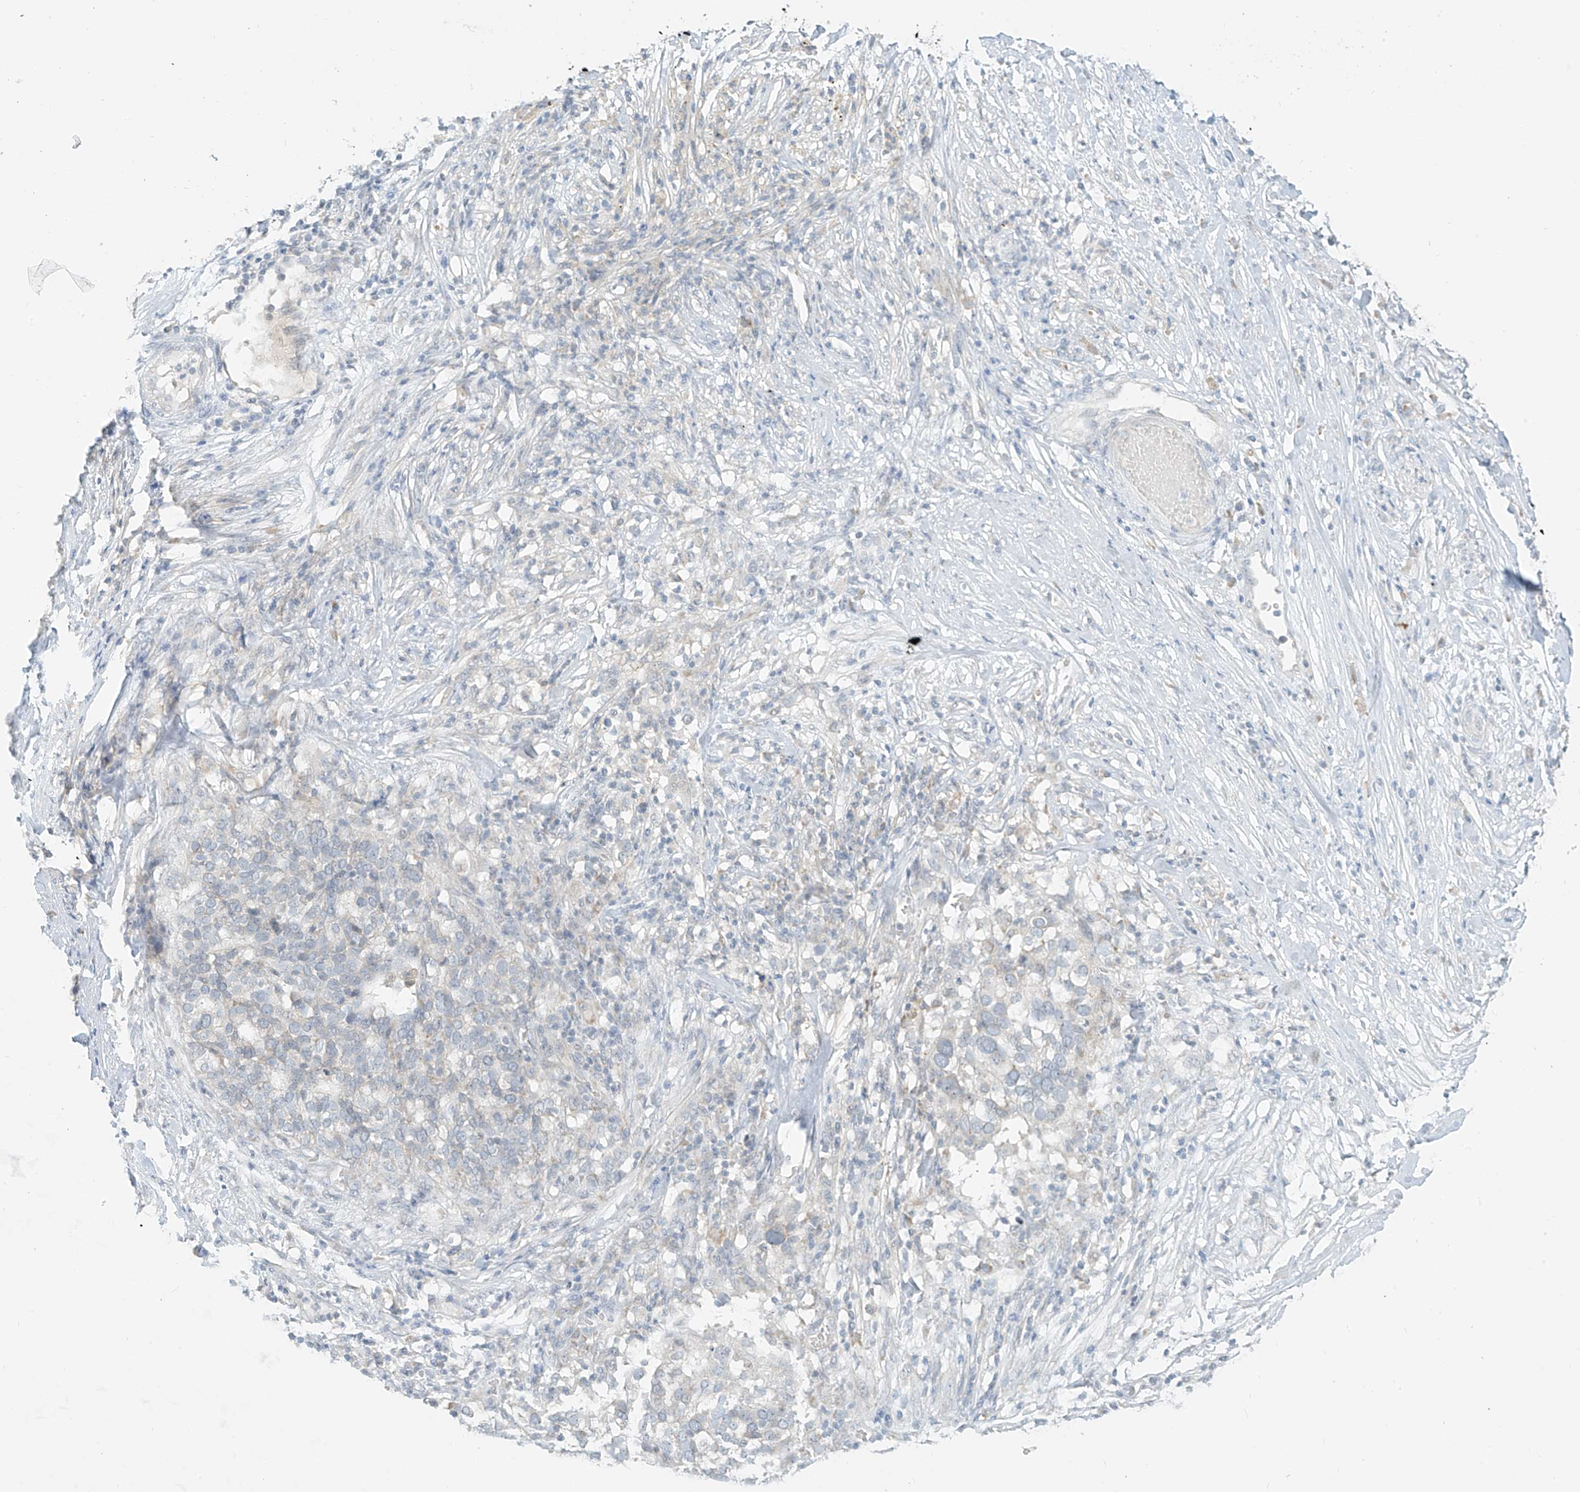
{"staining": {"intensity": "negative", "quantity": "none", "location": "none"}, "tissue": "ovarian cancer", "cell_type": "Tumor cells", "image_type": "cancer", "snomed": [{"axis": "morphology", "description": "Cystadenocarcinoma, serous, NOS"}, {"axis": "topography", "description": "Ovary"}], "caption": "Ovarian serous cystadenocarcinoma was stained to show a protein in brown. There is no significant staining in tumor cells.", "gene": "C2orf42", "patient": {"sex": "female", "age": 59}}